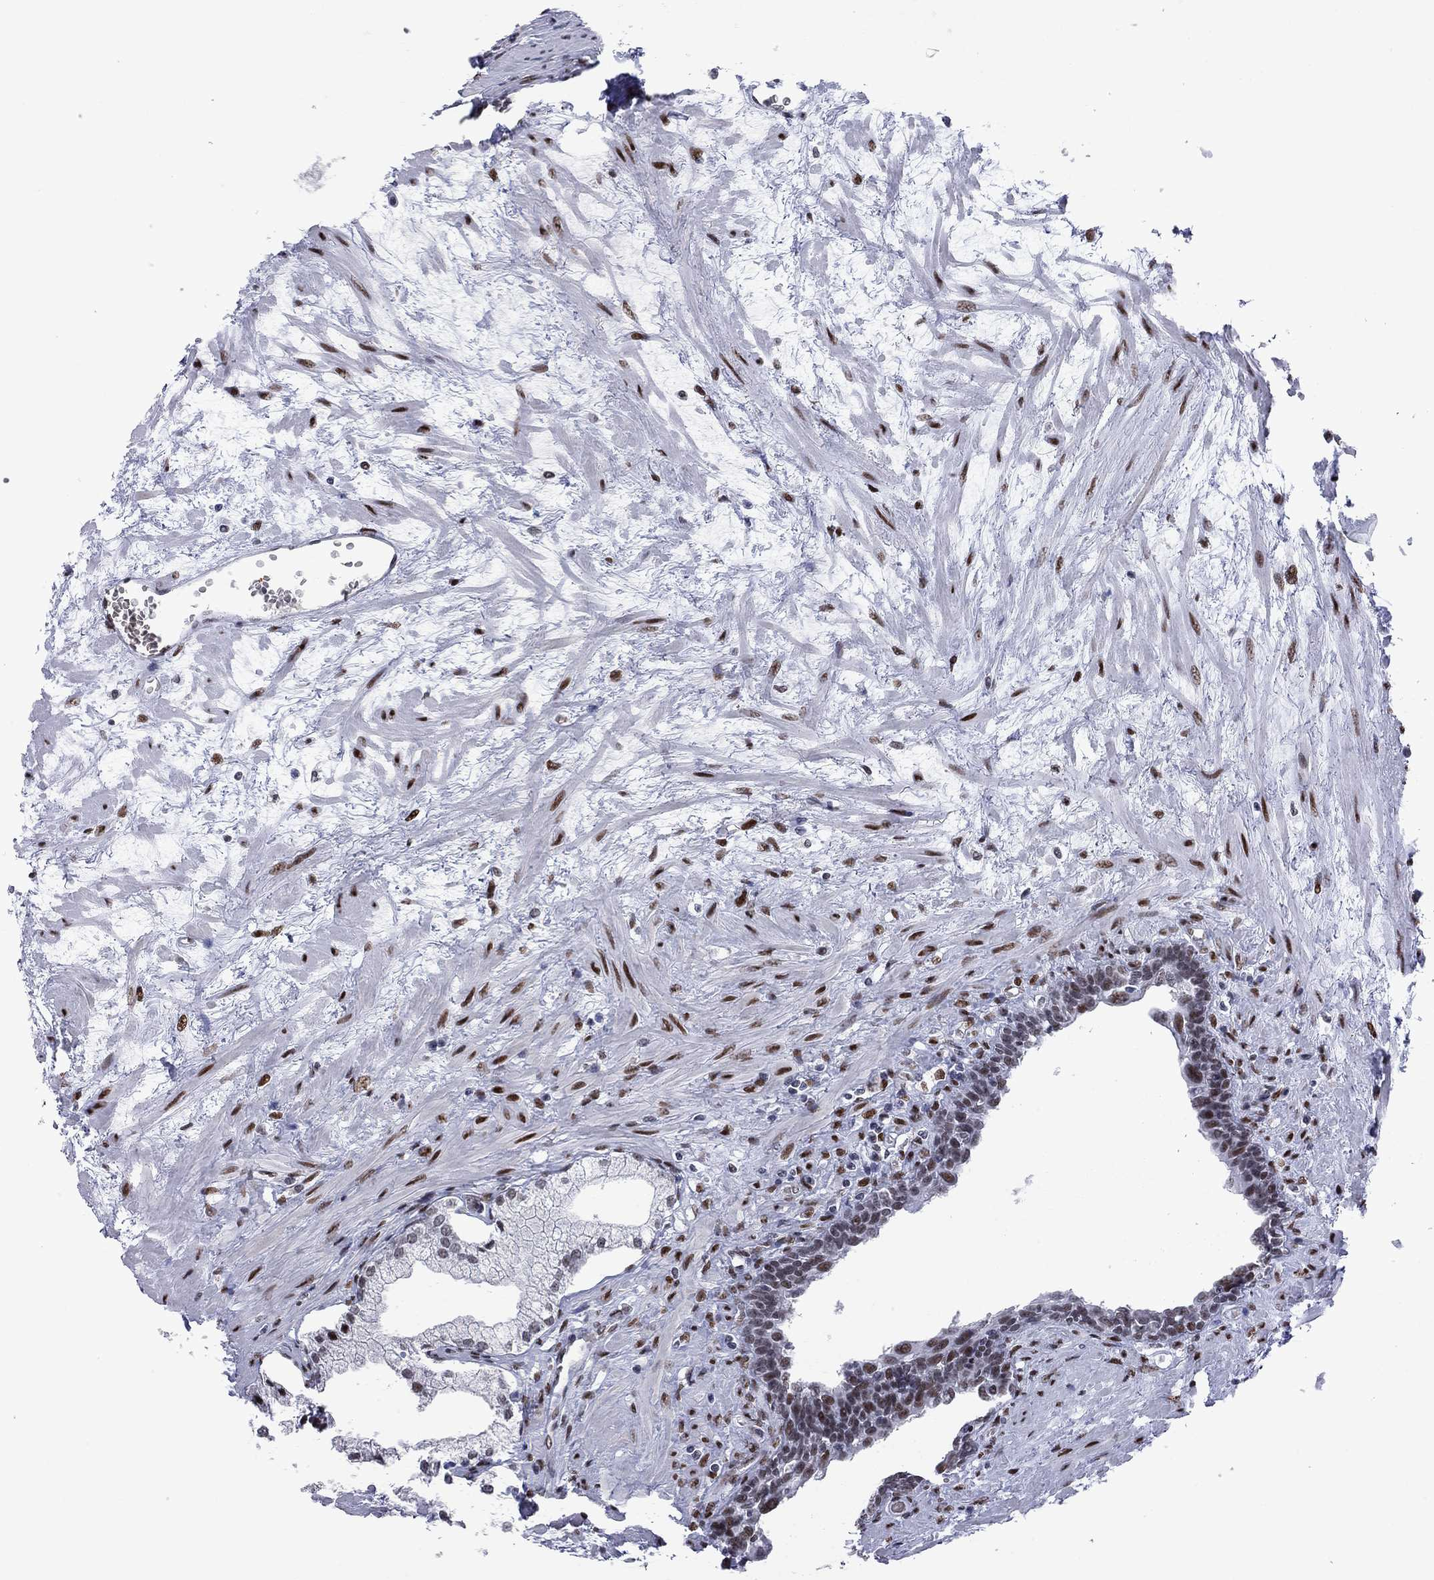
{"staining": {"intensity": "moderate", "quantity": "<25%", "location": "nuclear"}, "tissue": "prostate", "cell_type": "Glandular cells", "image_type": "normal", "snomed": [{"axis": "morphology", "description": "Normal tissue, NOS"}, {"axis": "topography", "description": "Prostate"}], "caption": "Protein positivity by IHC displays moderate nuclear staining in about <25% of glandular cells in normal prostate. The staining was performed using DAB, with brown indicating positive protein expression. Nuclei are stained blue with hematoxylin.", "gene": "ZBTB47", "patient": {"sex": "male", "age": 63}}